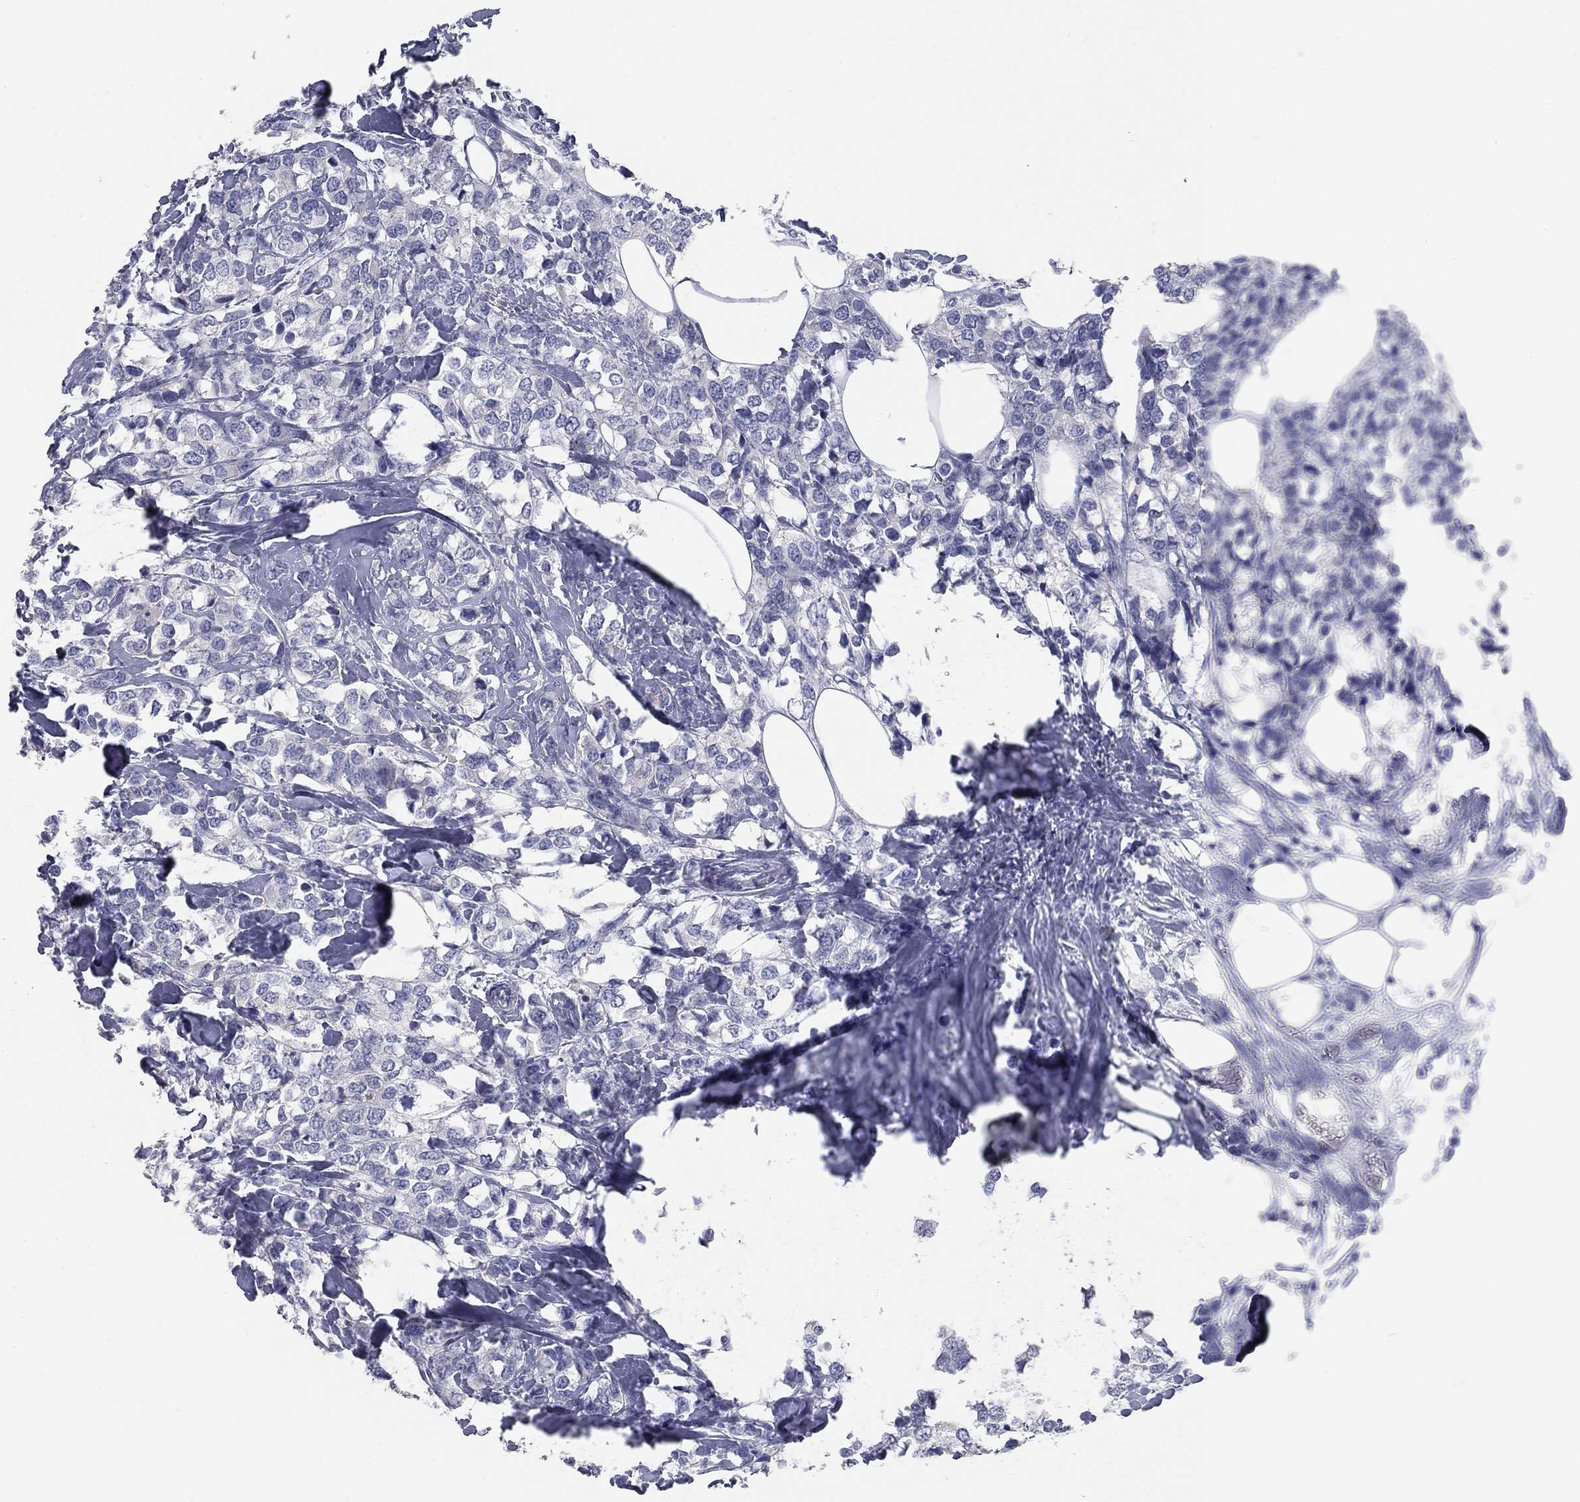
{"staining": {"intensity": "negative", "quantity": "none", "location": "none"}, "tissue": "breast cancer", "cell_type": "Tumor cells", "image_type": "cancer", "snomed": [{"axis": "morphology", "description": "Lobular carcinoma"}, {"axis": "topography", "description": "Breast"}], "caption": "Immunohistochemistry (IHC) micrograph of neoplastic tissue: human breast cancer stained with DAB (3,3'-diaminobenzidine) exhibits no significant protein staining in tumor cells.", "gene": "TAC1", "patient": {"sex": "female", "age": 59}}